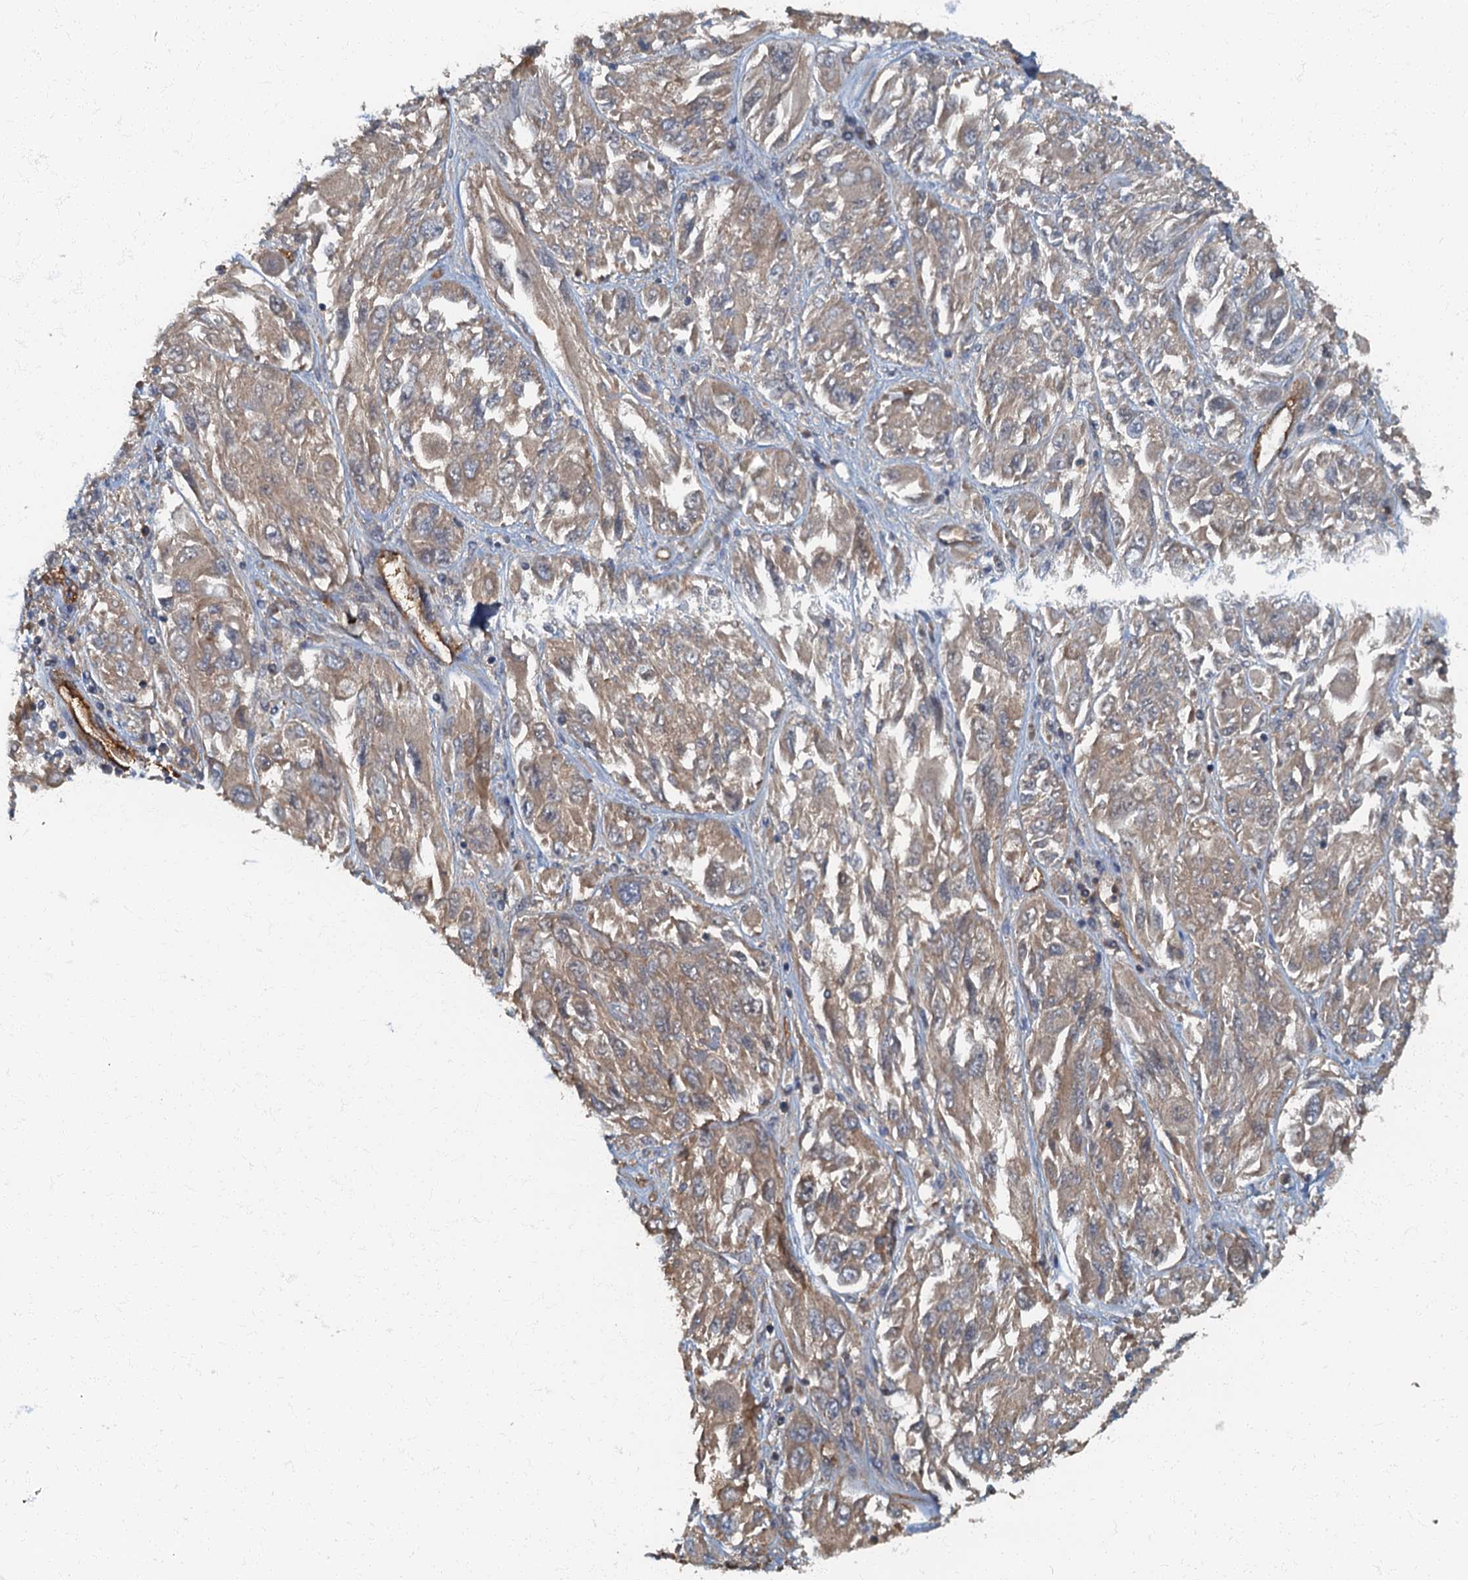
{"staining": {"intensity": "weak", "quantity": ">75%", "location": "cytoplasmic/membranous"}, "tissue": "melanoma", "cell_type": "Tumor cells", "image_type": "cancer", "snomed": [{"axis": "morphology", "description": "Malignant melanoma, NOS"}, {"axis": "topography", "description": "Skin"}], "caption": "Protein analysis of malignant melanoma tissue displays weak cytoplasmic/membranous expression in about >75% of tumor cells. The staining was performed using DAB (3,3'-diaminobenzidine) to visualize the protein expression in brown, while the nuclei were stained in blue with hematoxylin (Magnification: 20x).", "gene": "ARL11", "patient": {"sex": "female", "age": 91}}